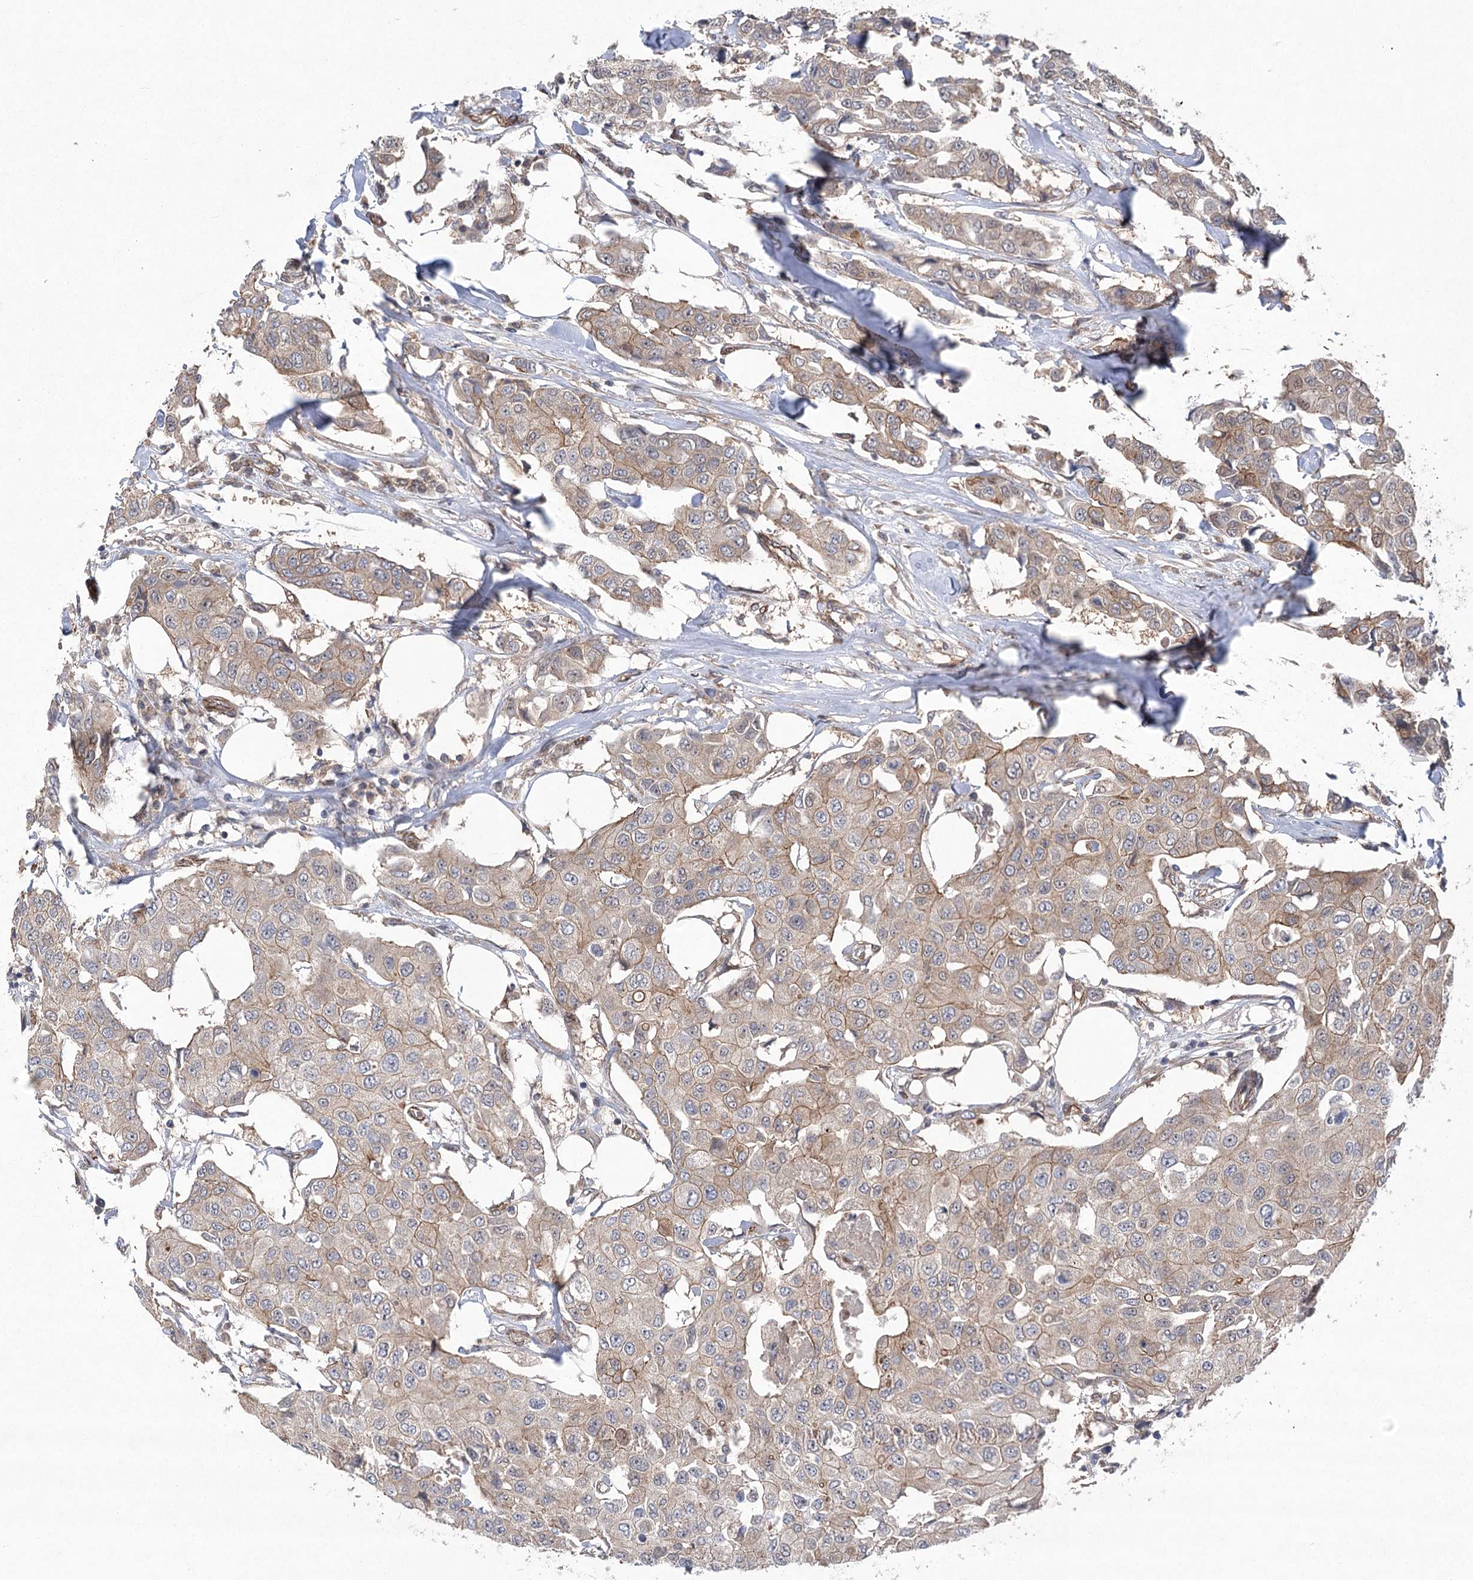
{"staining": {"intensity": "weak", "quantity": ">75%", "location": "cytoplasmic/membranous"}, "tissue": "breast cancer", "cell_type": "Tumor cells", "image_type": "cancer", "snomed": [{"axis": "morphology", "description": "Duct carcinoma"}, {"axis": "topography", "description": "Breast"}], "caption": "IHC of breast cancer (intraductal carcinoma) shows low levels of weak cytoplasmic/membranous expression in about >75% of tumor cells.", "gene": "RWDD4", "patient": {"sex": "female", "age": 80}}